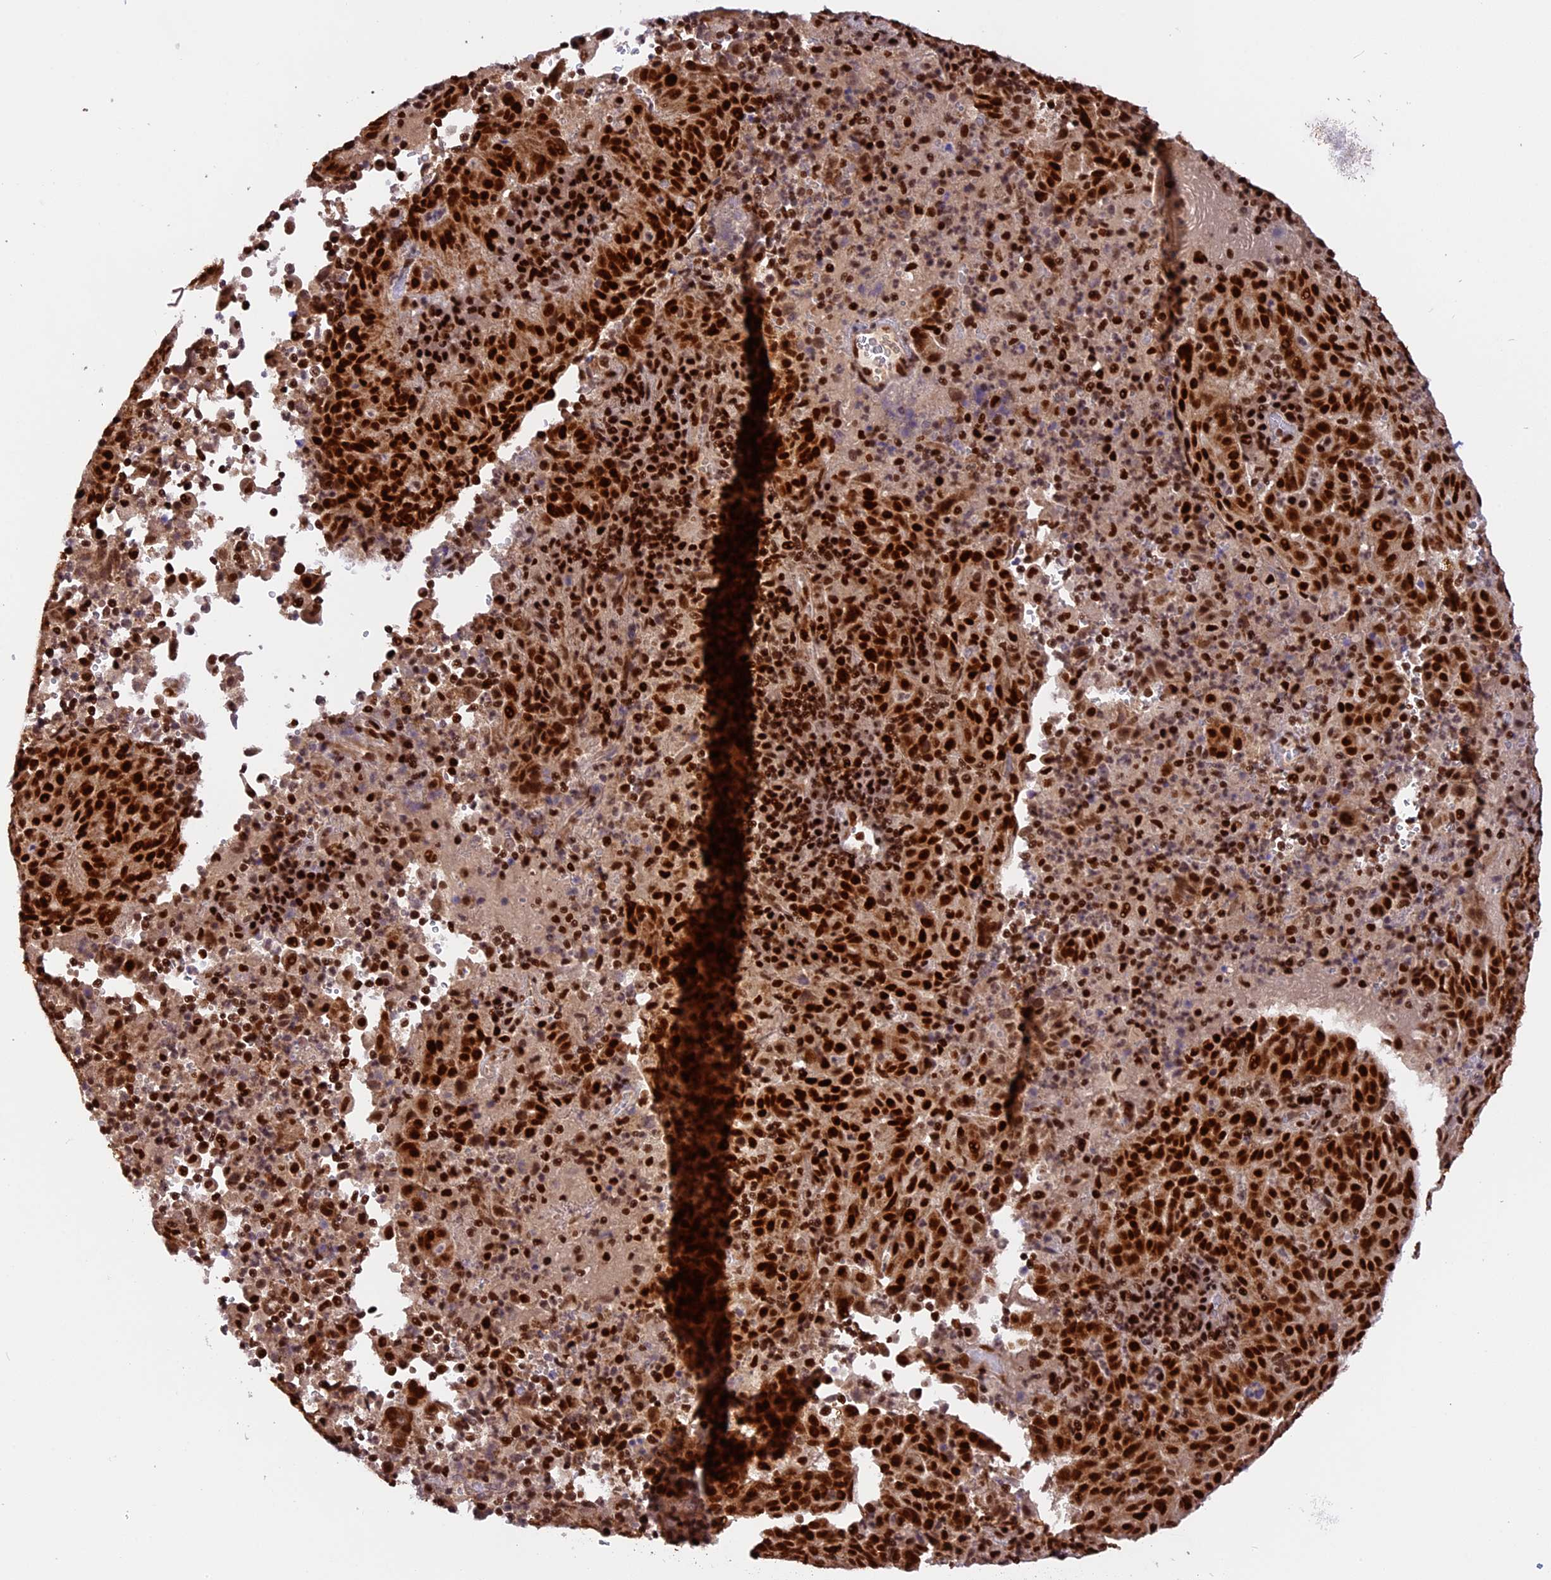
{"staining": {"intensity": "strong", "quantity": ">75%", "location": "nuclear"}, "tissue": "pancreatic cancer", "cell_type": "Tumor cells", "image_type": "cancer", "snomed": [{"axis": "morphology", "description": "Adenocarcinoma, NOS"}, {"axis": "topography", "description": "Pancreas"}], "caption": "A photomicrograph showing strong nuclear positivity in approximately >75% of tumor cells in adenocarcinoma (pancreatic), as visualized by brown immunohistochemical staining.", "gene": "RAMAC", "patient": {"sex": "male", "age": 63}}